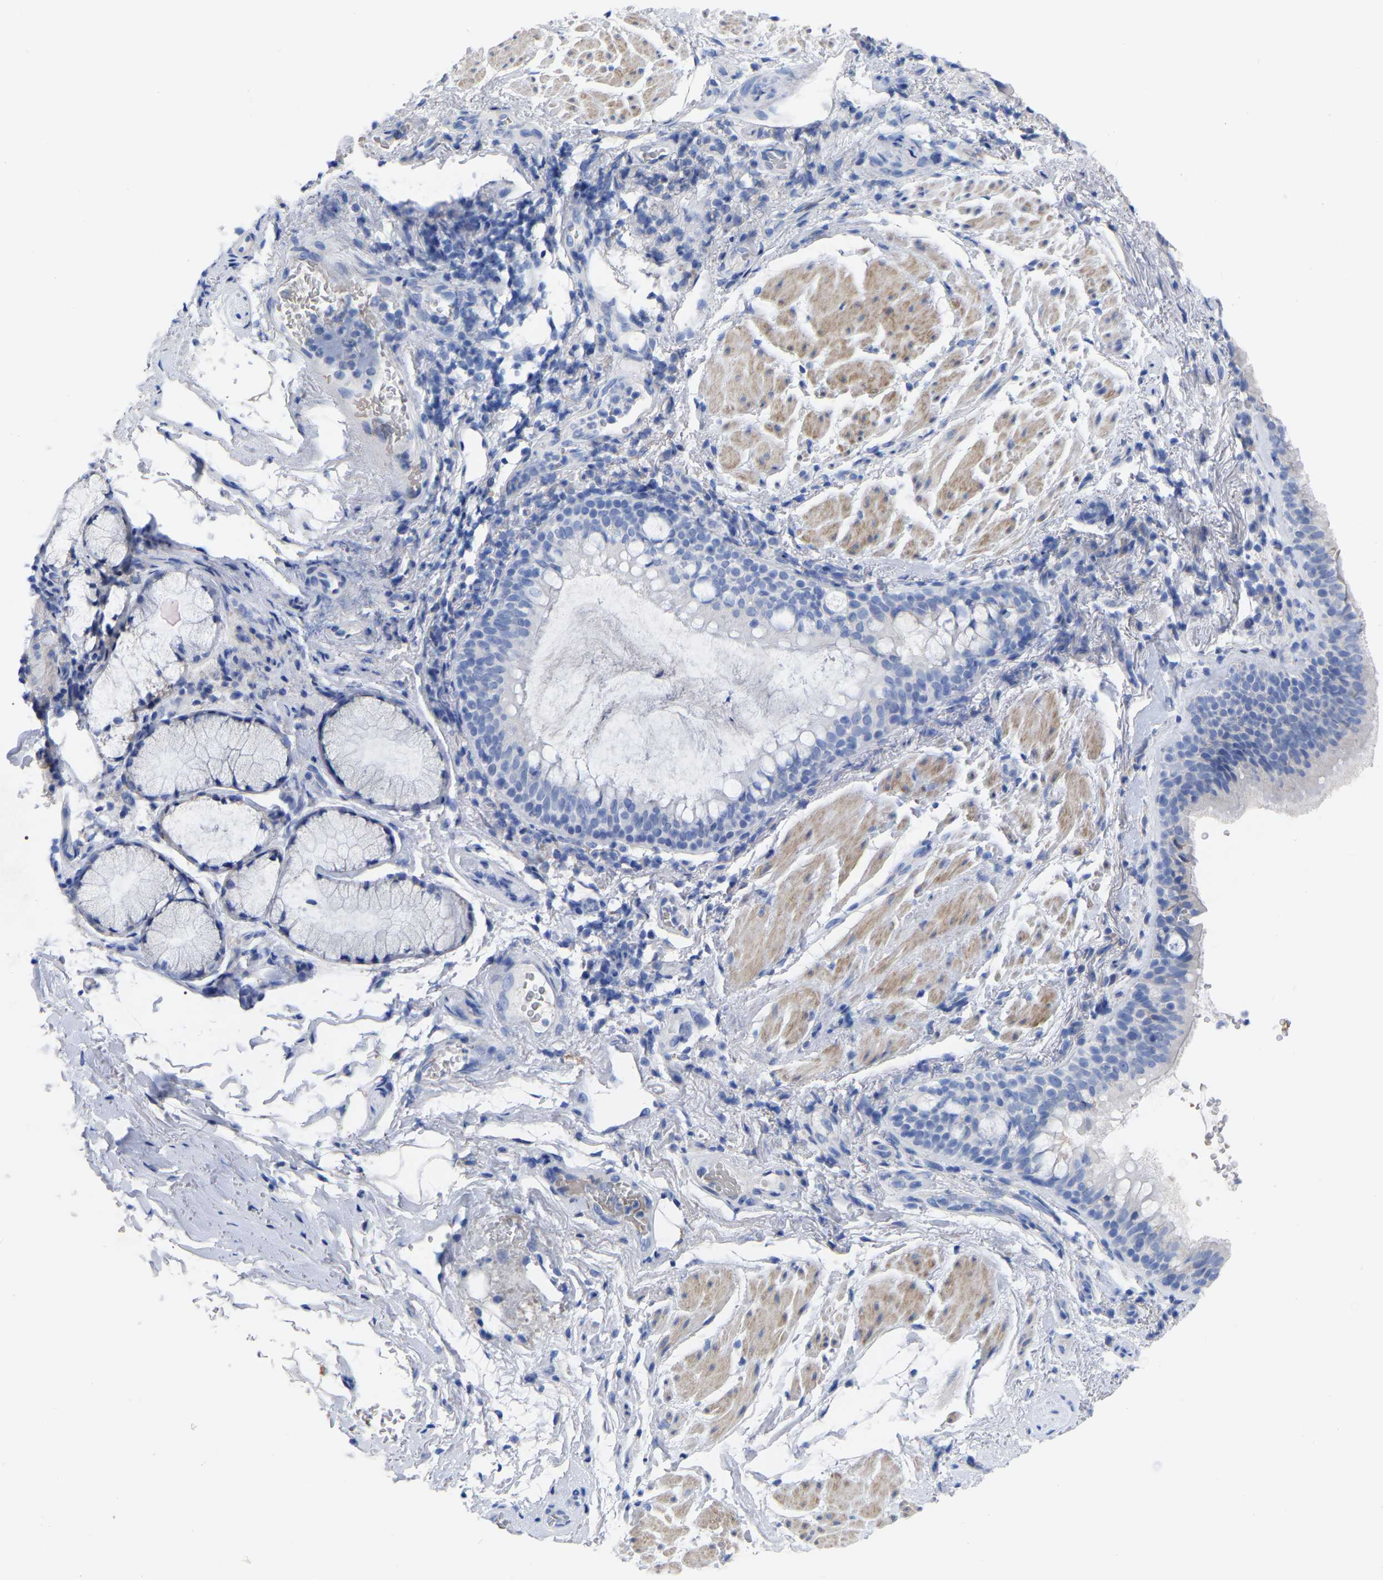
{"staining": {"intensity": "negative", "quantity": "none", "location": "none"}, "tissue": "bronchus", "cell_type": "Respiratory epithelial cells", "image_type": "normal", "snomed": [{"axis": "morphology", "description": "Normal tissue, NOS"}, {"axis": "morphology", "description": "Inflammation, NOS"}, {"axis": "topography", "description": "Cartilage tissue"}, {"axis": "topography", "description": "Bronchus"}], "caption": "This is a histopathology image of immunohistochemistry staining of benign bronchus, which shows no expression in respiratory epithelial cells.", "gene": "GDF3", "patient": {"sex": "male", "age": 77}}